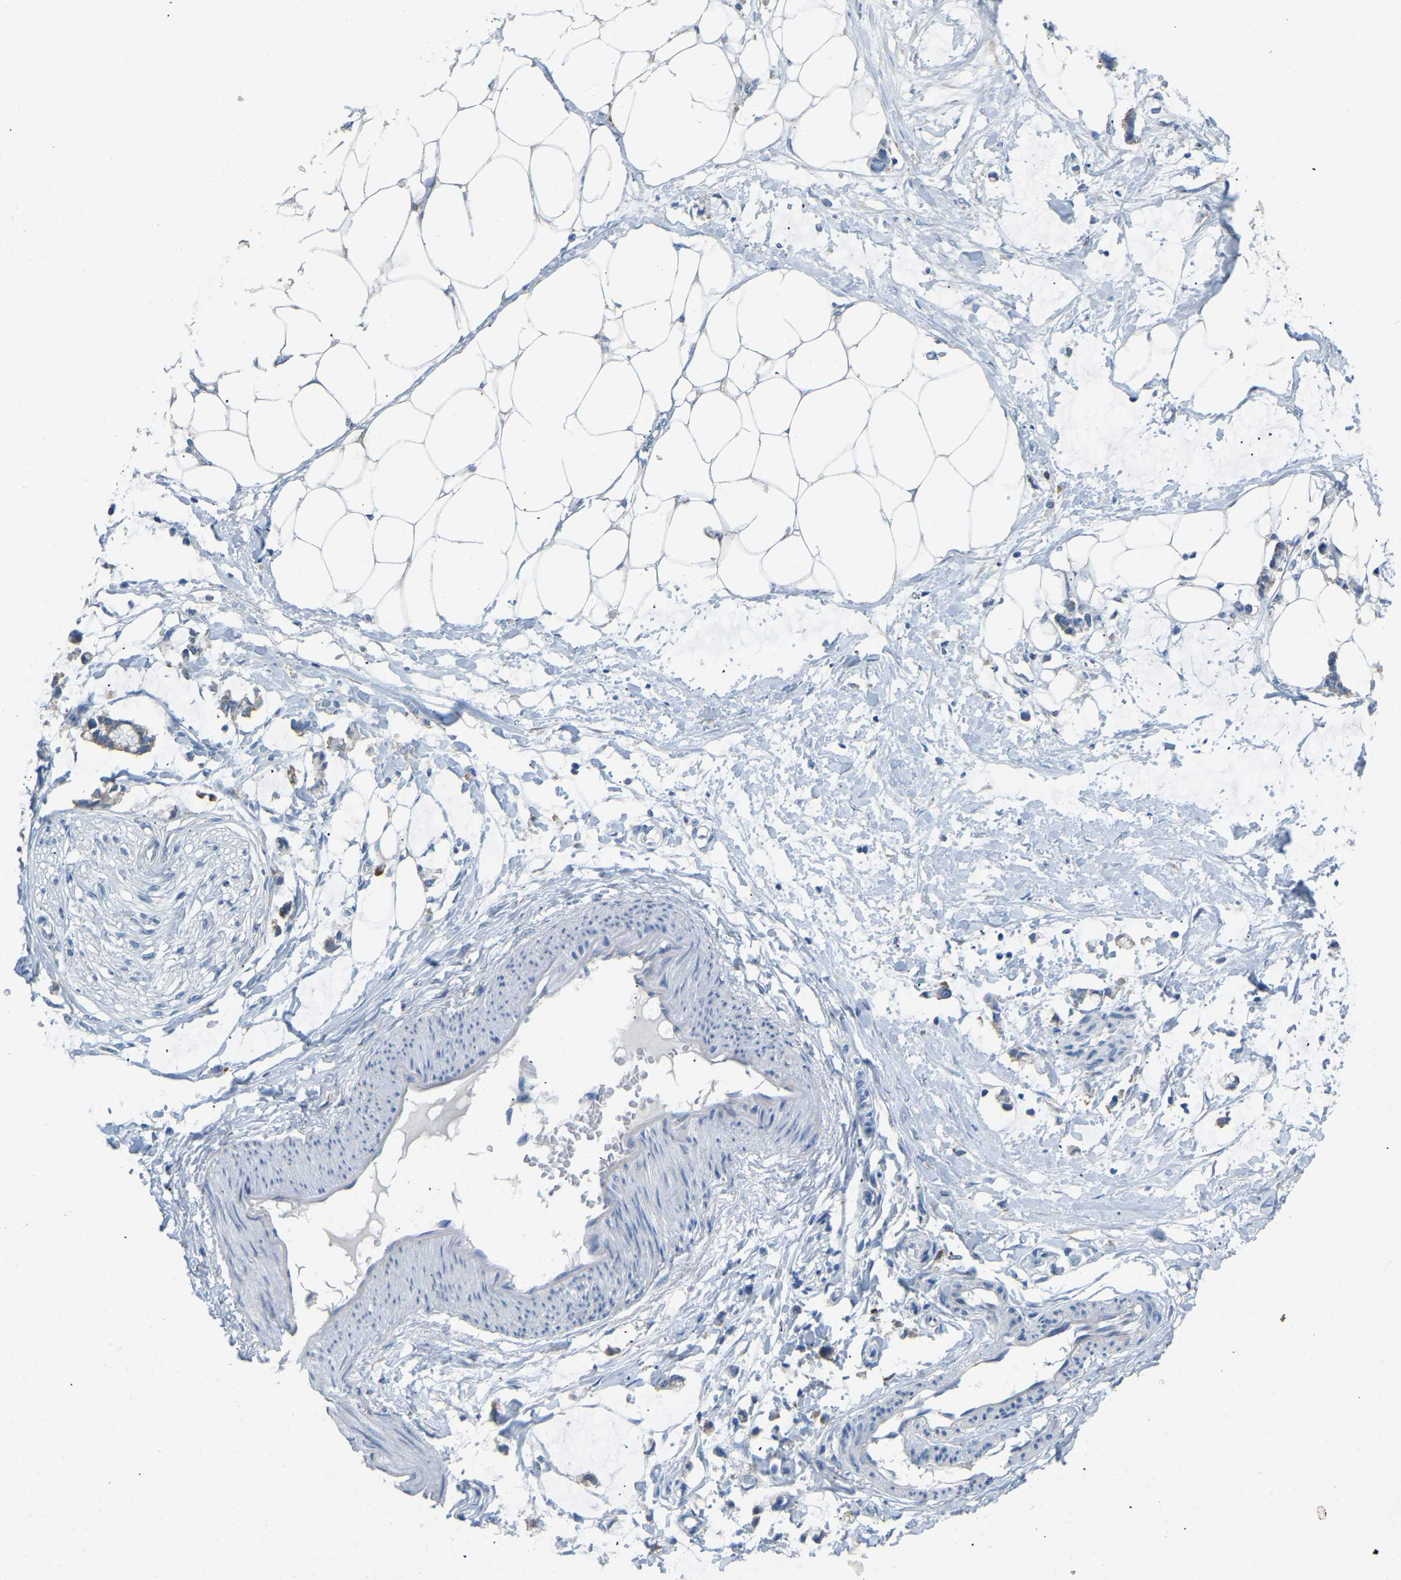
{"staining": {"intensity": "weak", "quantity": "<25%", "location": "cytoplasmic/membranous"}, "tissue": "adipose tissue", "cell_type": "Adipocytes", "image_type": "normal", "snomed": [{"axis": "morphology", "description": "Normal tissue, NOS"}, {"axis": "morphology", "description": "Adenocarcinoma, NOS"}, {"axis": "topography", "description": "Colon"}, {"axis": "topography", "description": "Peripheral nerve tissue"}], "caption": "The image displays no significant expression in adipocytes of adipose tissue. Nuclei are stained in blue.", "gene": "SND1", "patient": {"sex": "male", "age": 14}}